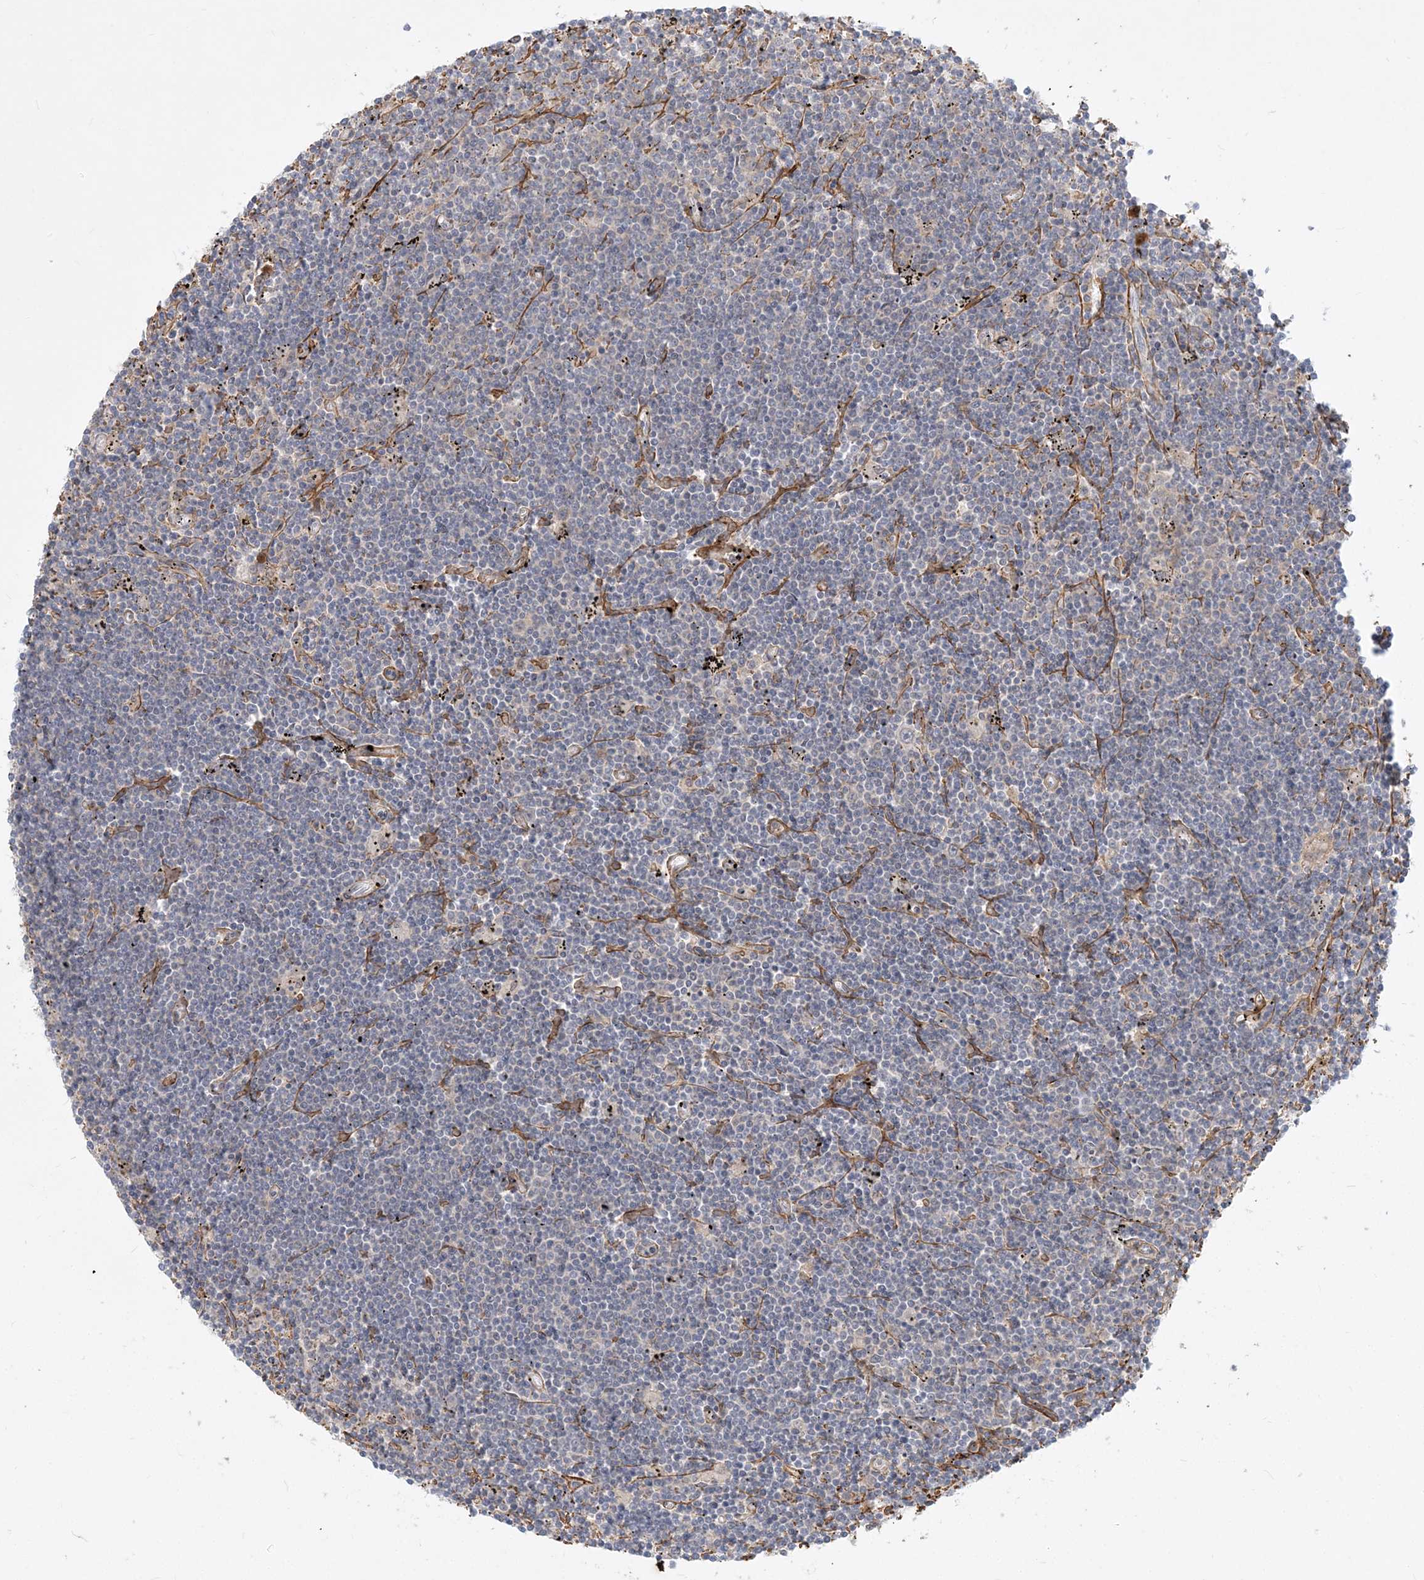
{"staining": {"intensity": "negative", "quantity": "none", "location": "none"}, "tissue": "lymphoma", "cell_type": "Tumor cells", "image_type": "cancer", "snomed": [{"axis": "morphology", "description": "Malignant lymphoma, non-Hodgkin's type, Low grade"}, {"axis": "topography", "description": "Spleen"}], "caption": "Malignant lymphoma, non-Hodgkin's type (low-grade) stained for a protein using IHC reveals no expression tumor cells.", "gene": "GMPPA", "patient": {"sex": "male", "age": 76}}